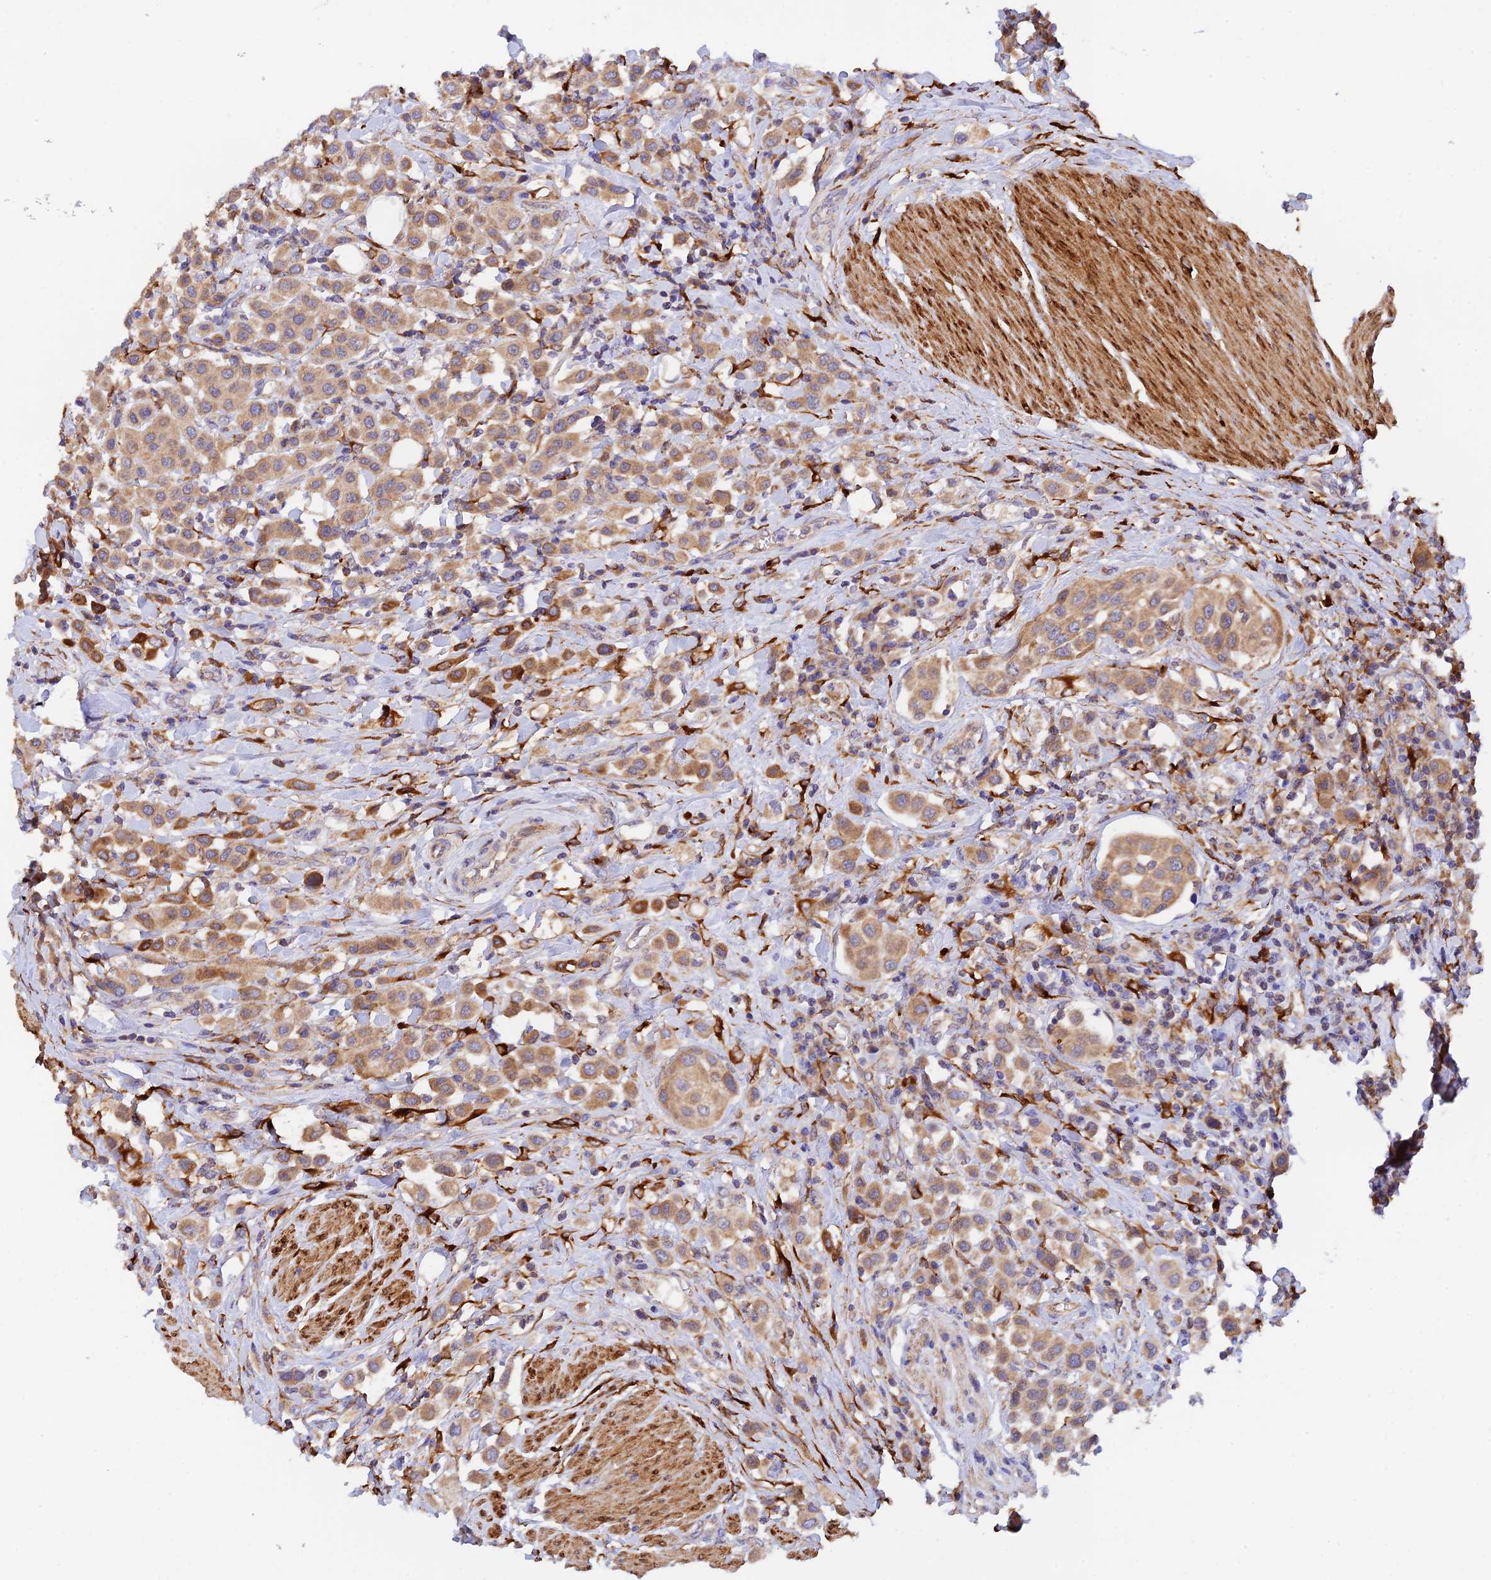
{"staining": {"intensity": "moderate", "quantity": ">75%", "location": "cytoplasmic/membranous"}, "tissue": "urothelial cancer", "cell_type": "Tumor cells", "image_type": "cancer", "snomed": [{"axis": "morphology", "description": "Urothelial carcinoma, High grade"}, {"axis": "topography", "description": "Urinary bladder"}], "caption": "Human urothelial cancer stained with a protein marker displays moderate staining in tumor cells.", "gene": "RANBP6", "patient": {"sex": "male", "age": 50}}